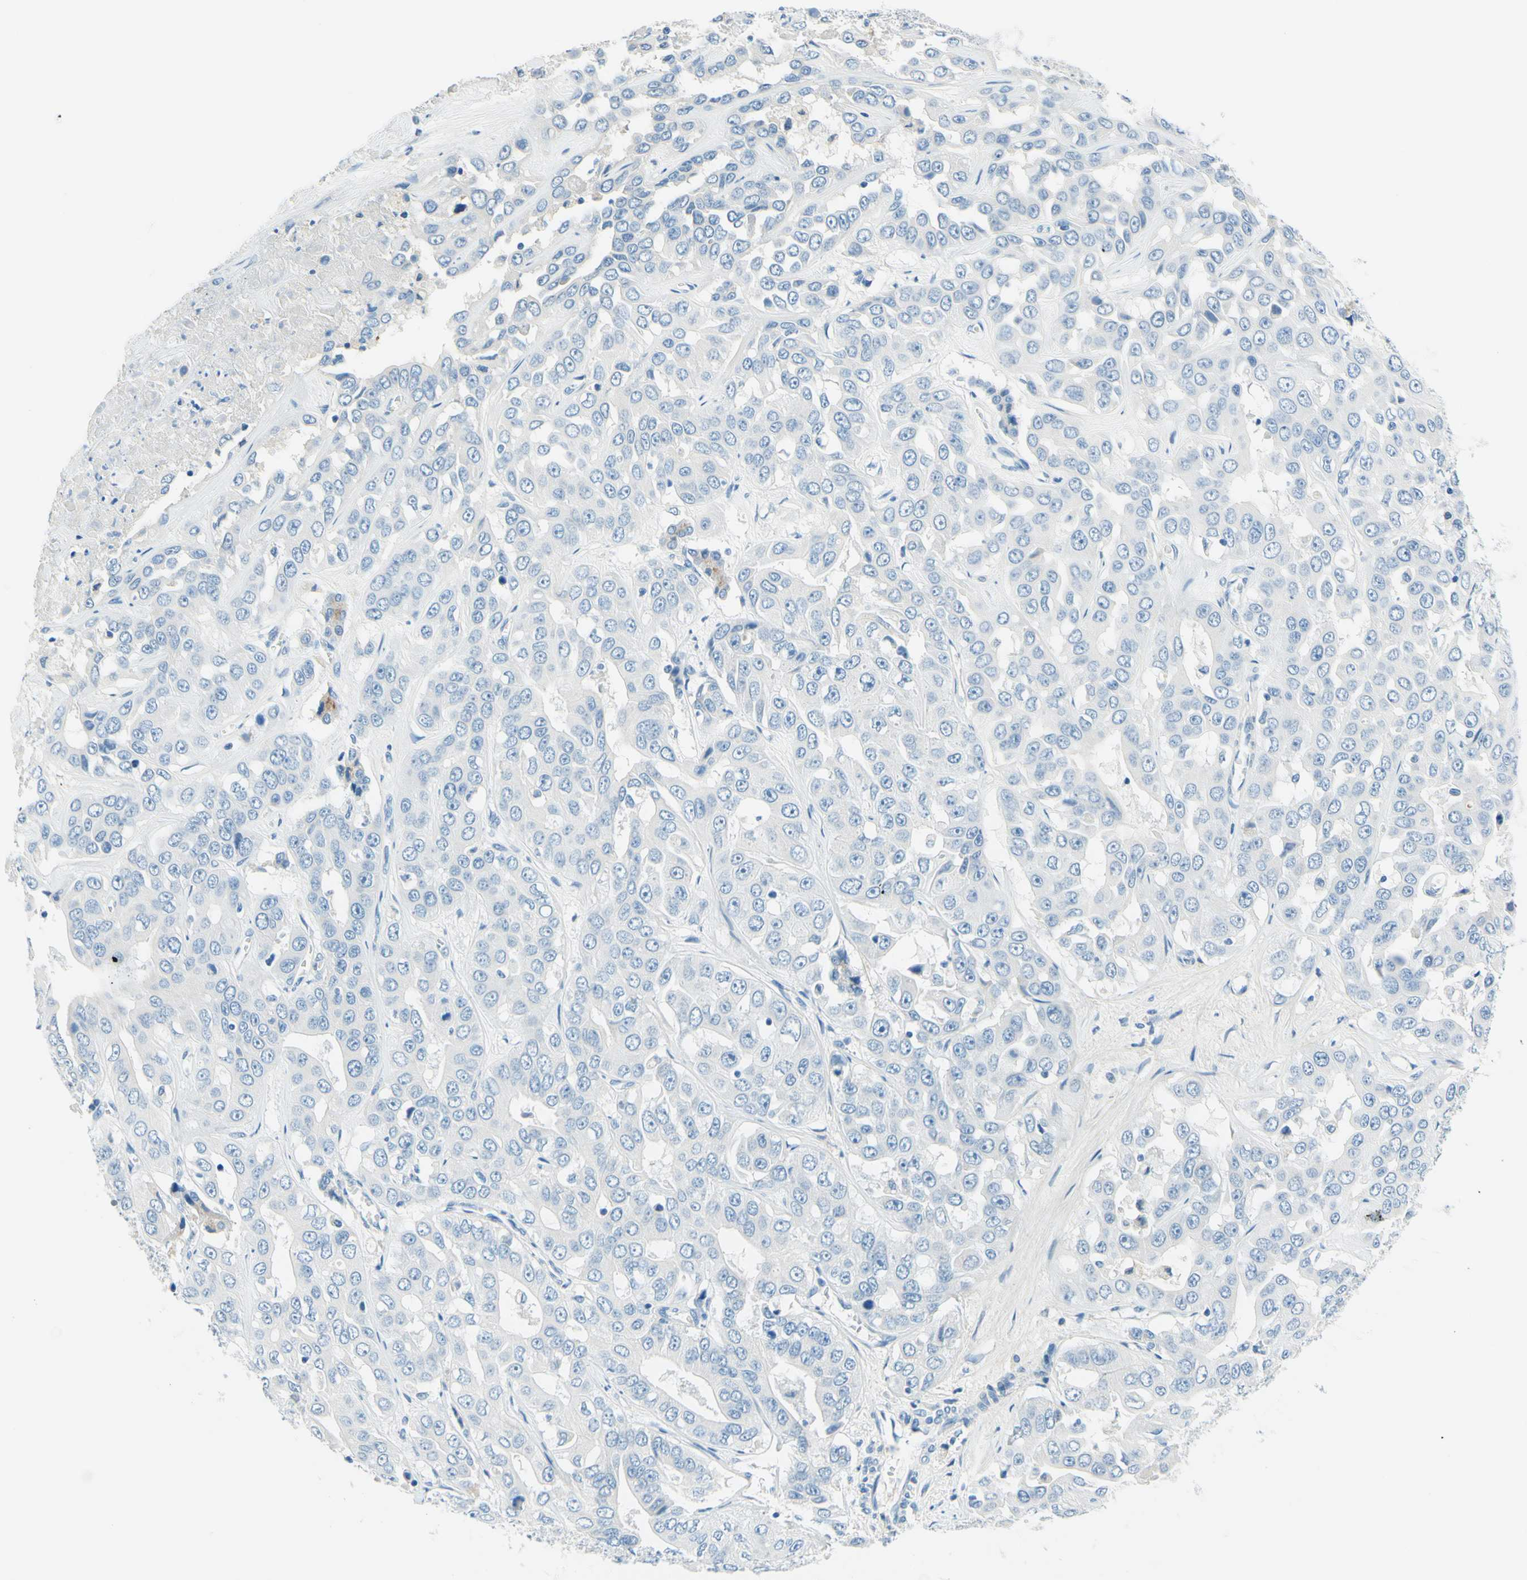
{"staining": {"intensity": "negative", "quantity": "none", "location": "none"}, "tissue": "liver cancer", "cell_type": "Tumor cells", "image_type": "cancer", "snomed": [{"axis": "morphology", "description": "Cholangiocarcinoma"}, {"axis": "topography", "description": "Liver"}], "caption": "This image is of liver cholangiocarcinoma stained with IHC to label a protein in brown with the nuclei are counter-stained blue. There is no staining in tumor cells. Brightfield microscopy of immunohistochemistry (IHC) stained with DAB (brown) and hematoxylin (blue), captured at high magnification.", "gene": "PASD1", "patient": {"sex": "female", "age": 52}}